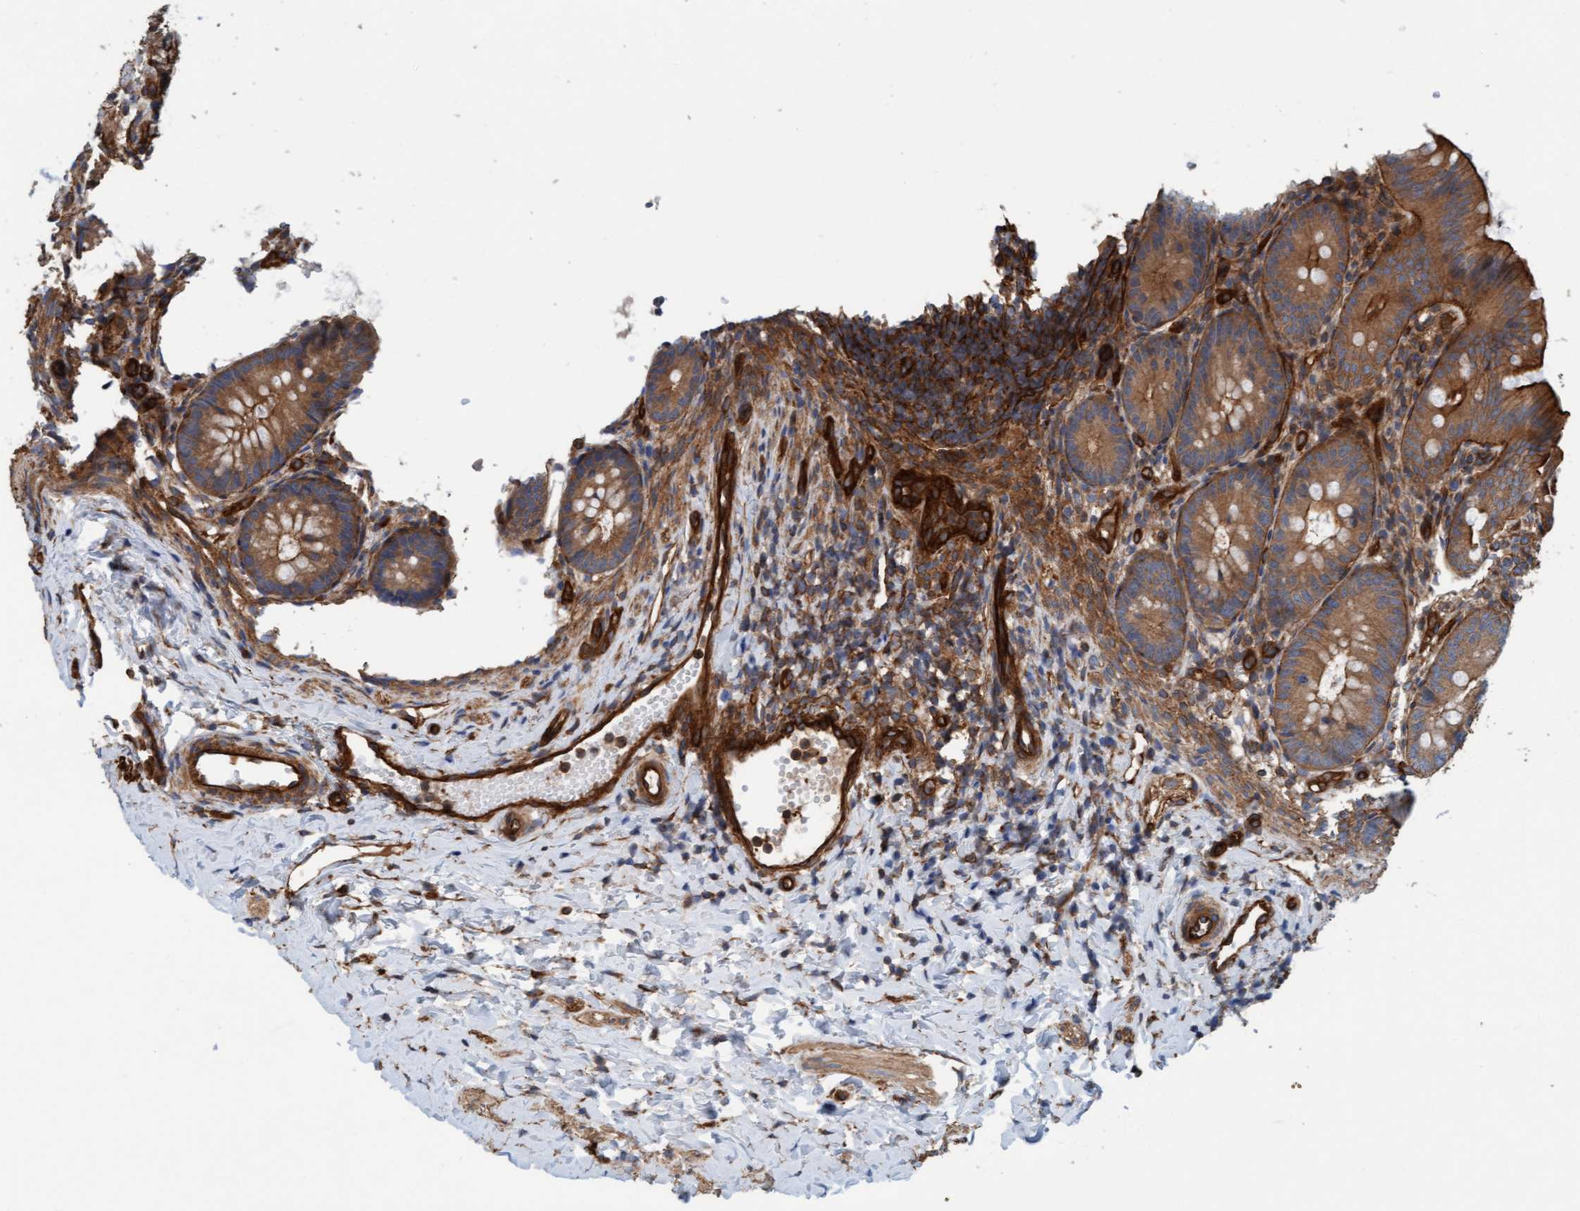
{"staining": {"intensity": "strong", "quantity": ">75%", "location": "cytoplasmic/membranous"}, "tissue": "appendix", "cell_type": "Glandular cells", "image_type": "normal", "snomed": [{"axis": "morphology", "description": "Normal tissue, NOS"}, {"axis": "topography", "description": "Appendix"}], "caption": "Immunohistochemical staining of benign appendix reveals >75% levels of strong cytoplasmic/membranous protein positivity in approximately >75% of glandular cells.", "gene": "STXBP4", "patient": {"sex": "male", "age": 1}}